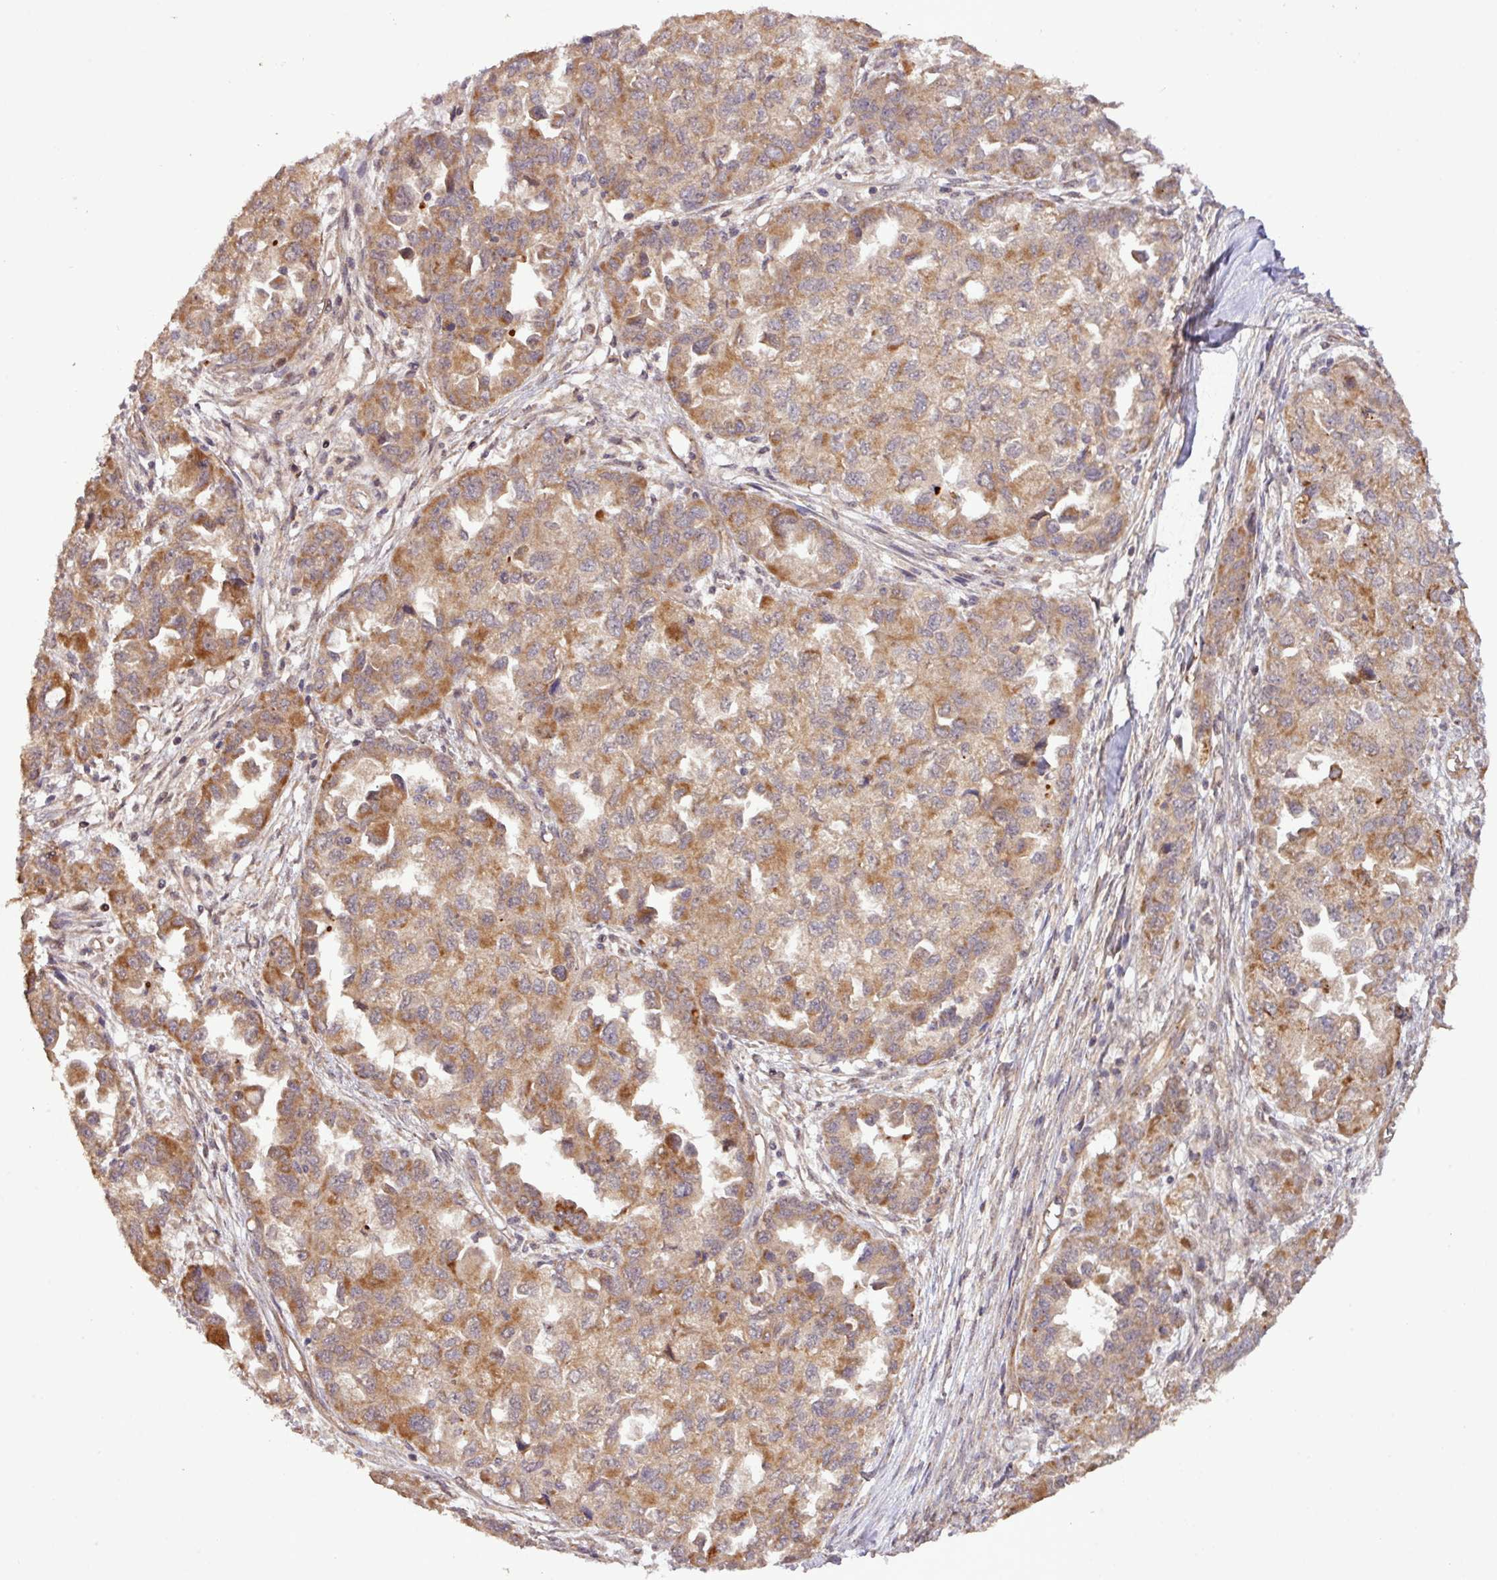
{"staining": {"intensity": "moderate", "quantity": ">75%", "location": "cytoplasmic/membranous"}, "tissue": "ovarian cancer", "cell_type": "Tumor cells", "image_type": "cancer", "snomed": [{"axis": "morphology", "description": "Cystadenocarcinoma, serous, NOS"}, {"axis": "topography", "description": "Ovary"}], "caption": "Immunohistochemical staining of human serous cystadenocarcinoma (ovarian) demonstrates medium levels of moderate cytoplasmic/membranous protein expression in approximately >75% of tumor cells.", "gene": "YPEL3", "patient": {"sex": "female", "age": 84}}